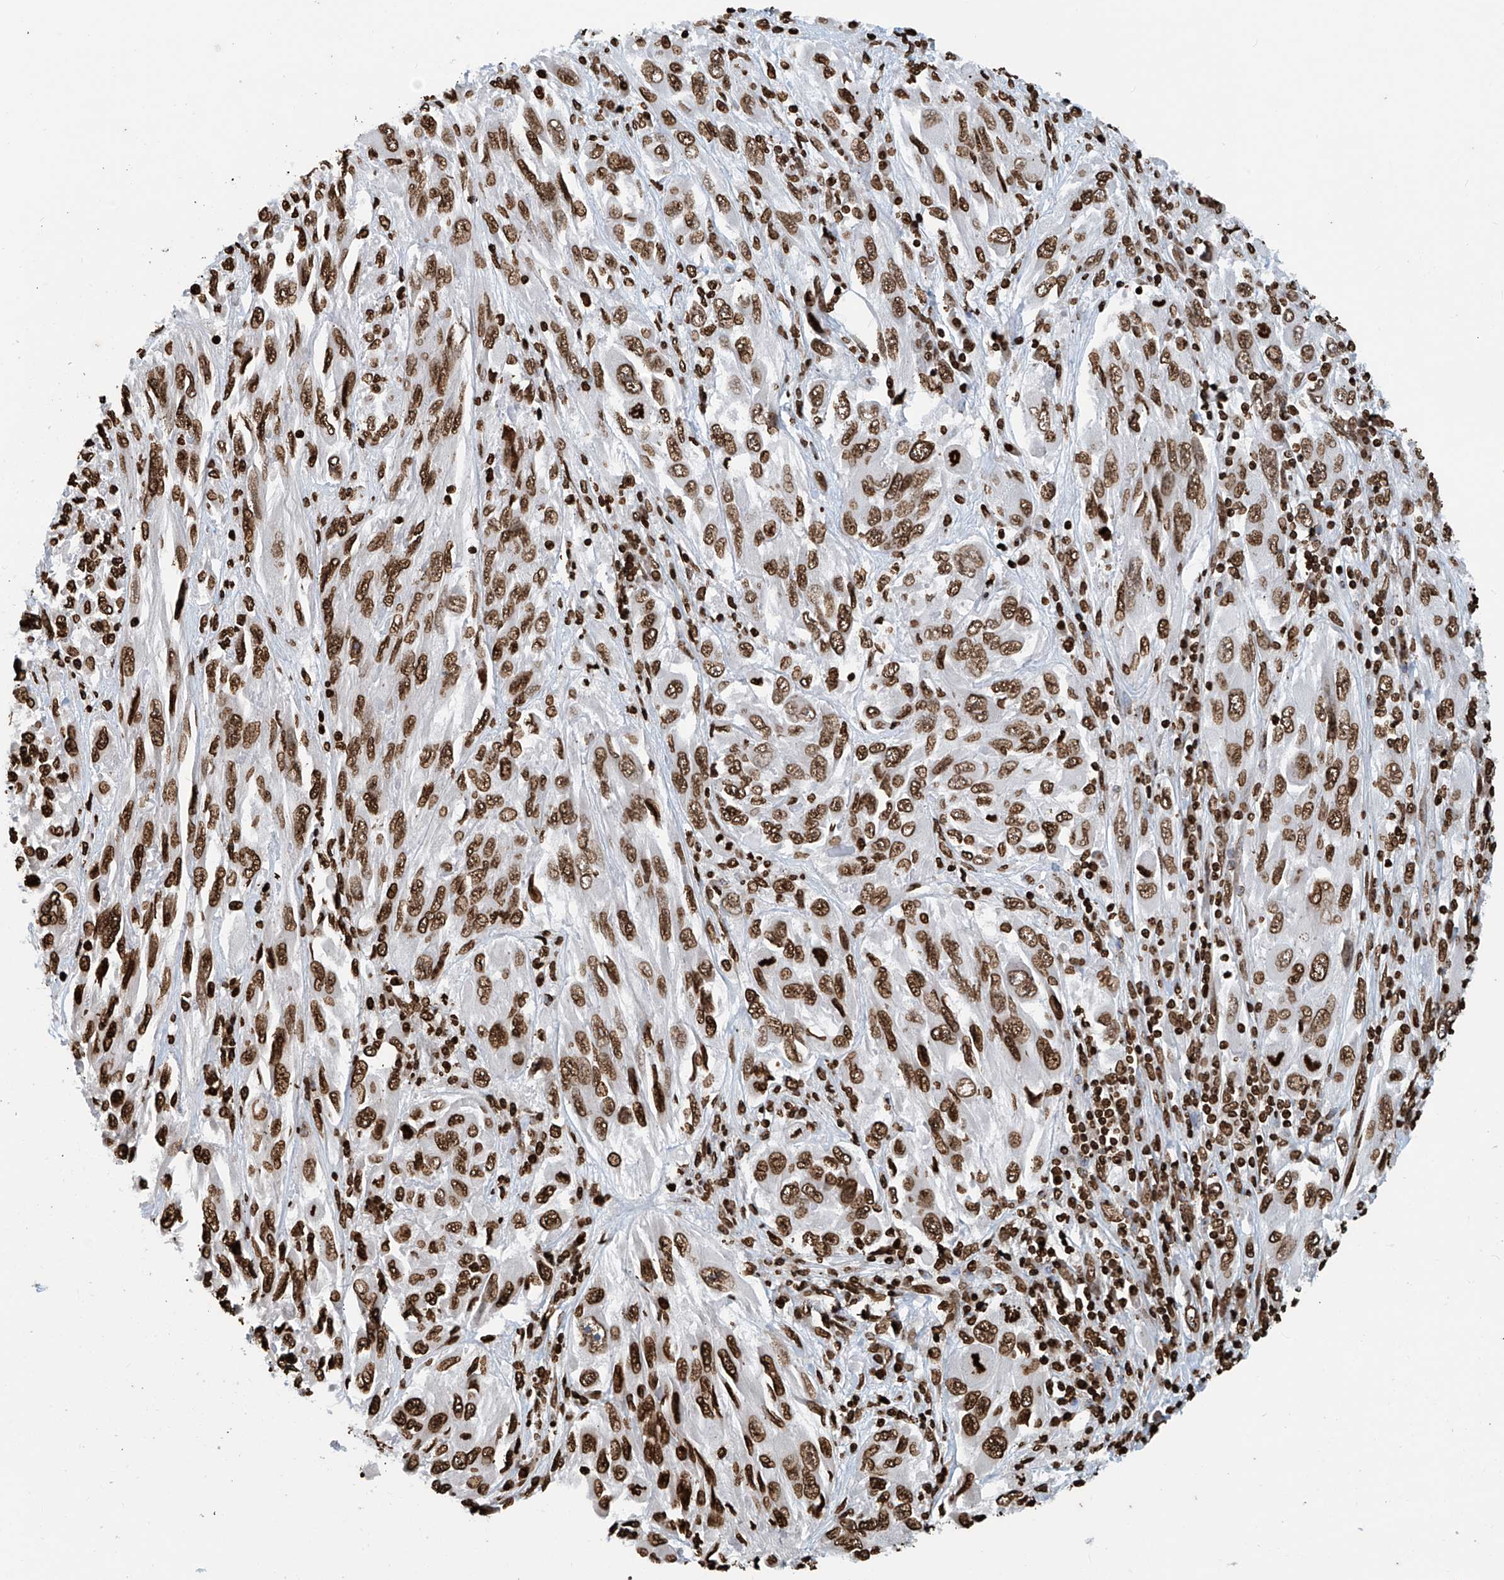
{"staining": {"intensity": "moderate", "quantity": ">75%", "location": "nuclear"}, "tissue": "melanoma", "cell_type": "Tumor cells", "image_type": "cancer", "snomed": [{"axis": "morphology", "description": "Malignant melanoma, NOS"}, {"axis": "topography", "description": "Skin"}], "caption": "Immunohistochemistry of malignant melanoma exhibits medium levels of moderate nuclear positivity in approximately >75% of tumor cells.", "gene": "DPPA2", "patient": {"sex": "female", "age": 91}}